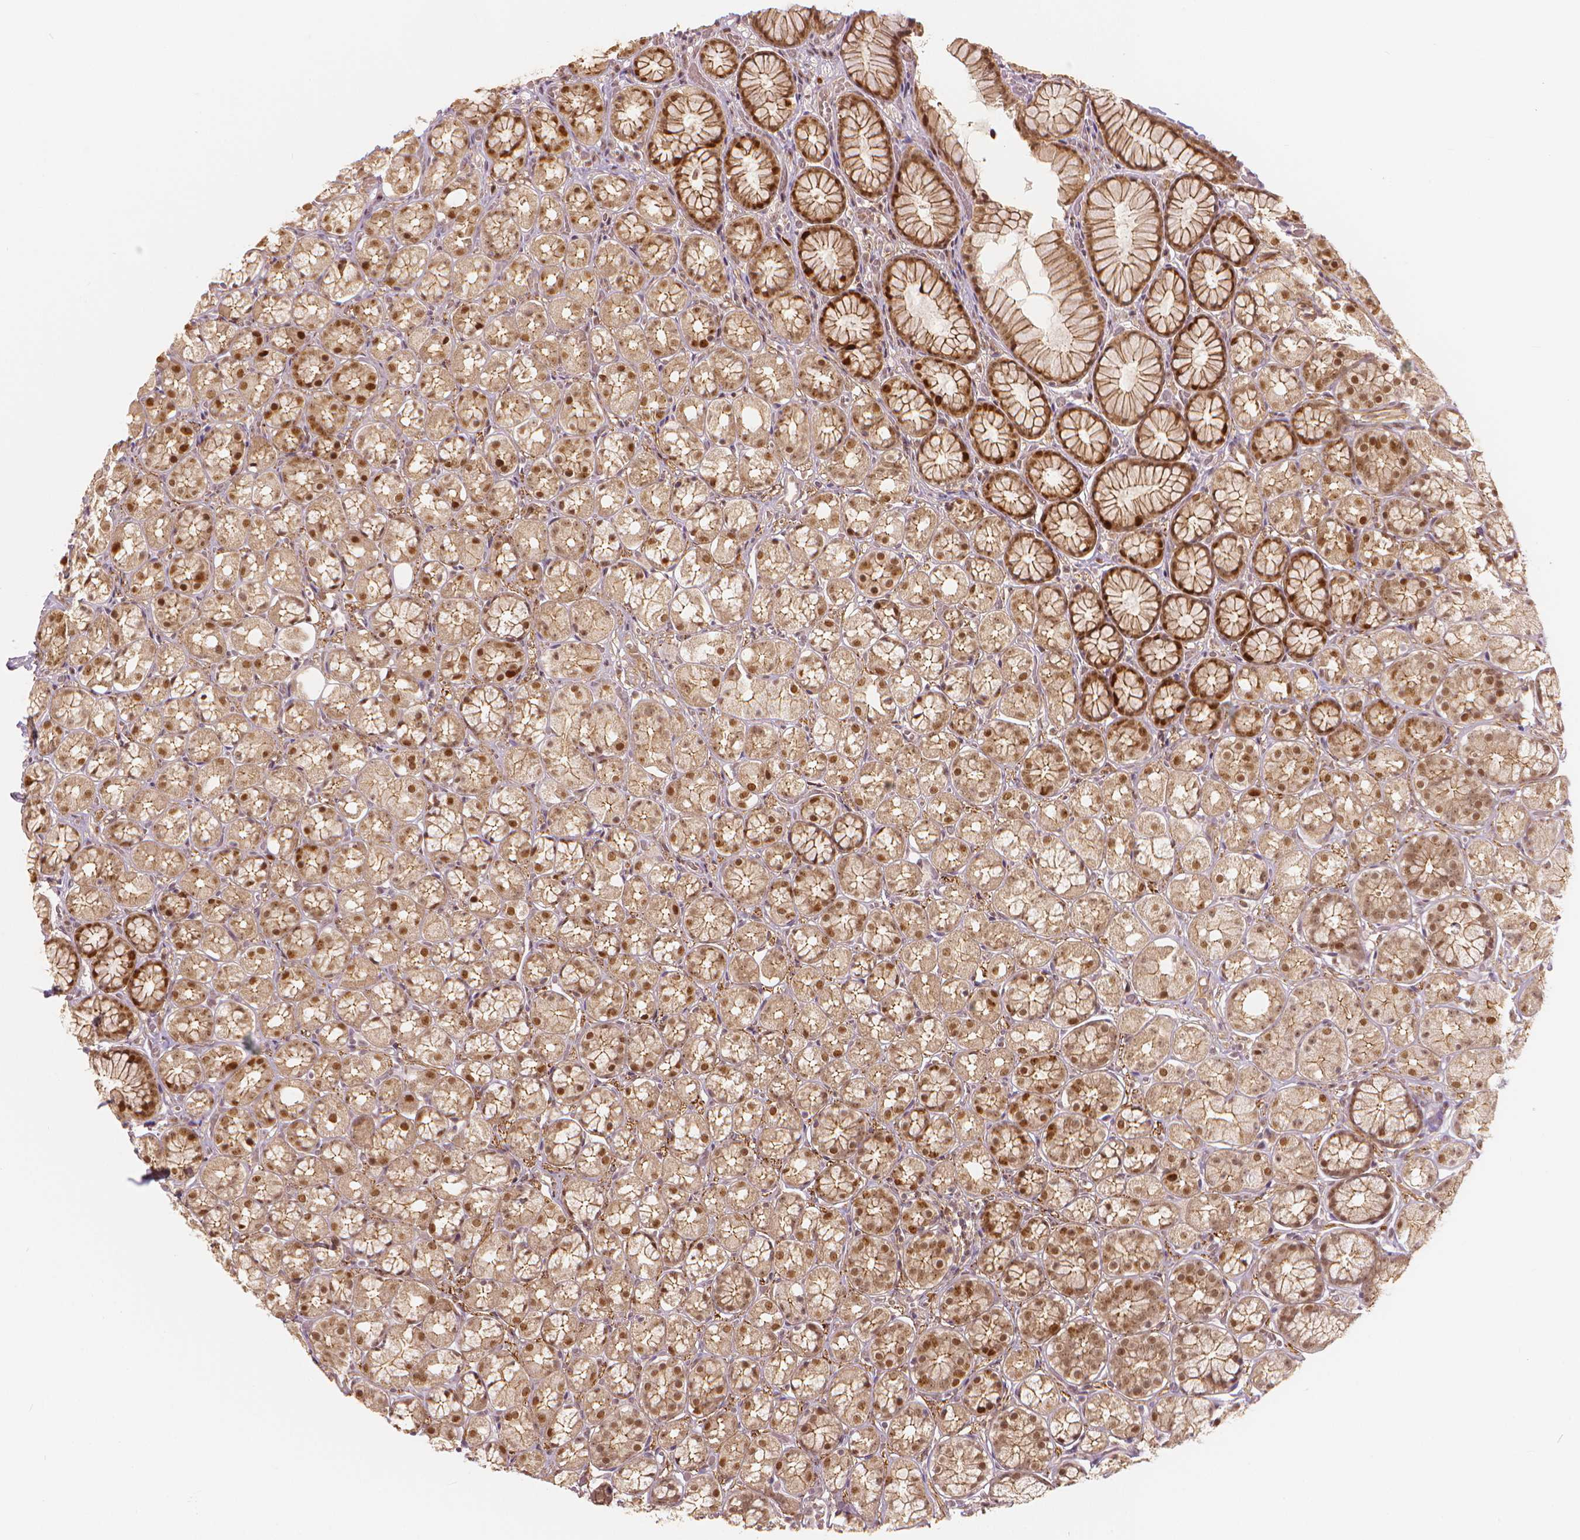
{"staining": {"intensity": "moderate", "quantity": ">75%", "location": "cytoplasmic/membranous,nuclear"}, "tissue": "stomach", "cell_type": "Glandular cells", "image_type": "normal", "snomed": [{"axis": "morphology", "description": "Normal tissue, NOS"}, {"axis": "topography", "description": "Stomach"}], "caption": "This is an image of IHC staining of unremarkable stomach, which shows moderate positivity in the cytoplasmic/membranous,nuclear of glandular cells.", "gene": "NSD2", "patient": {"sex": "male", "age": 70}}